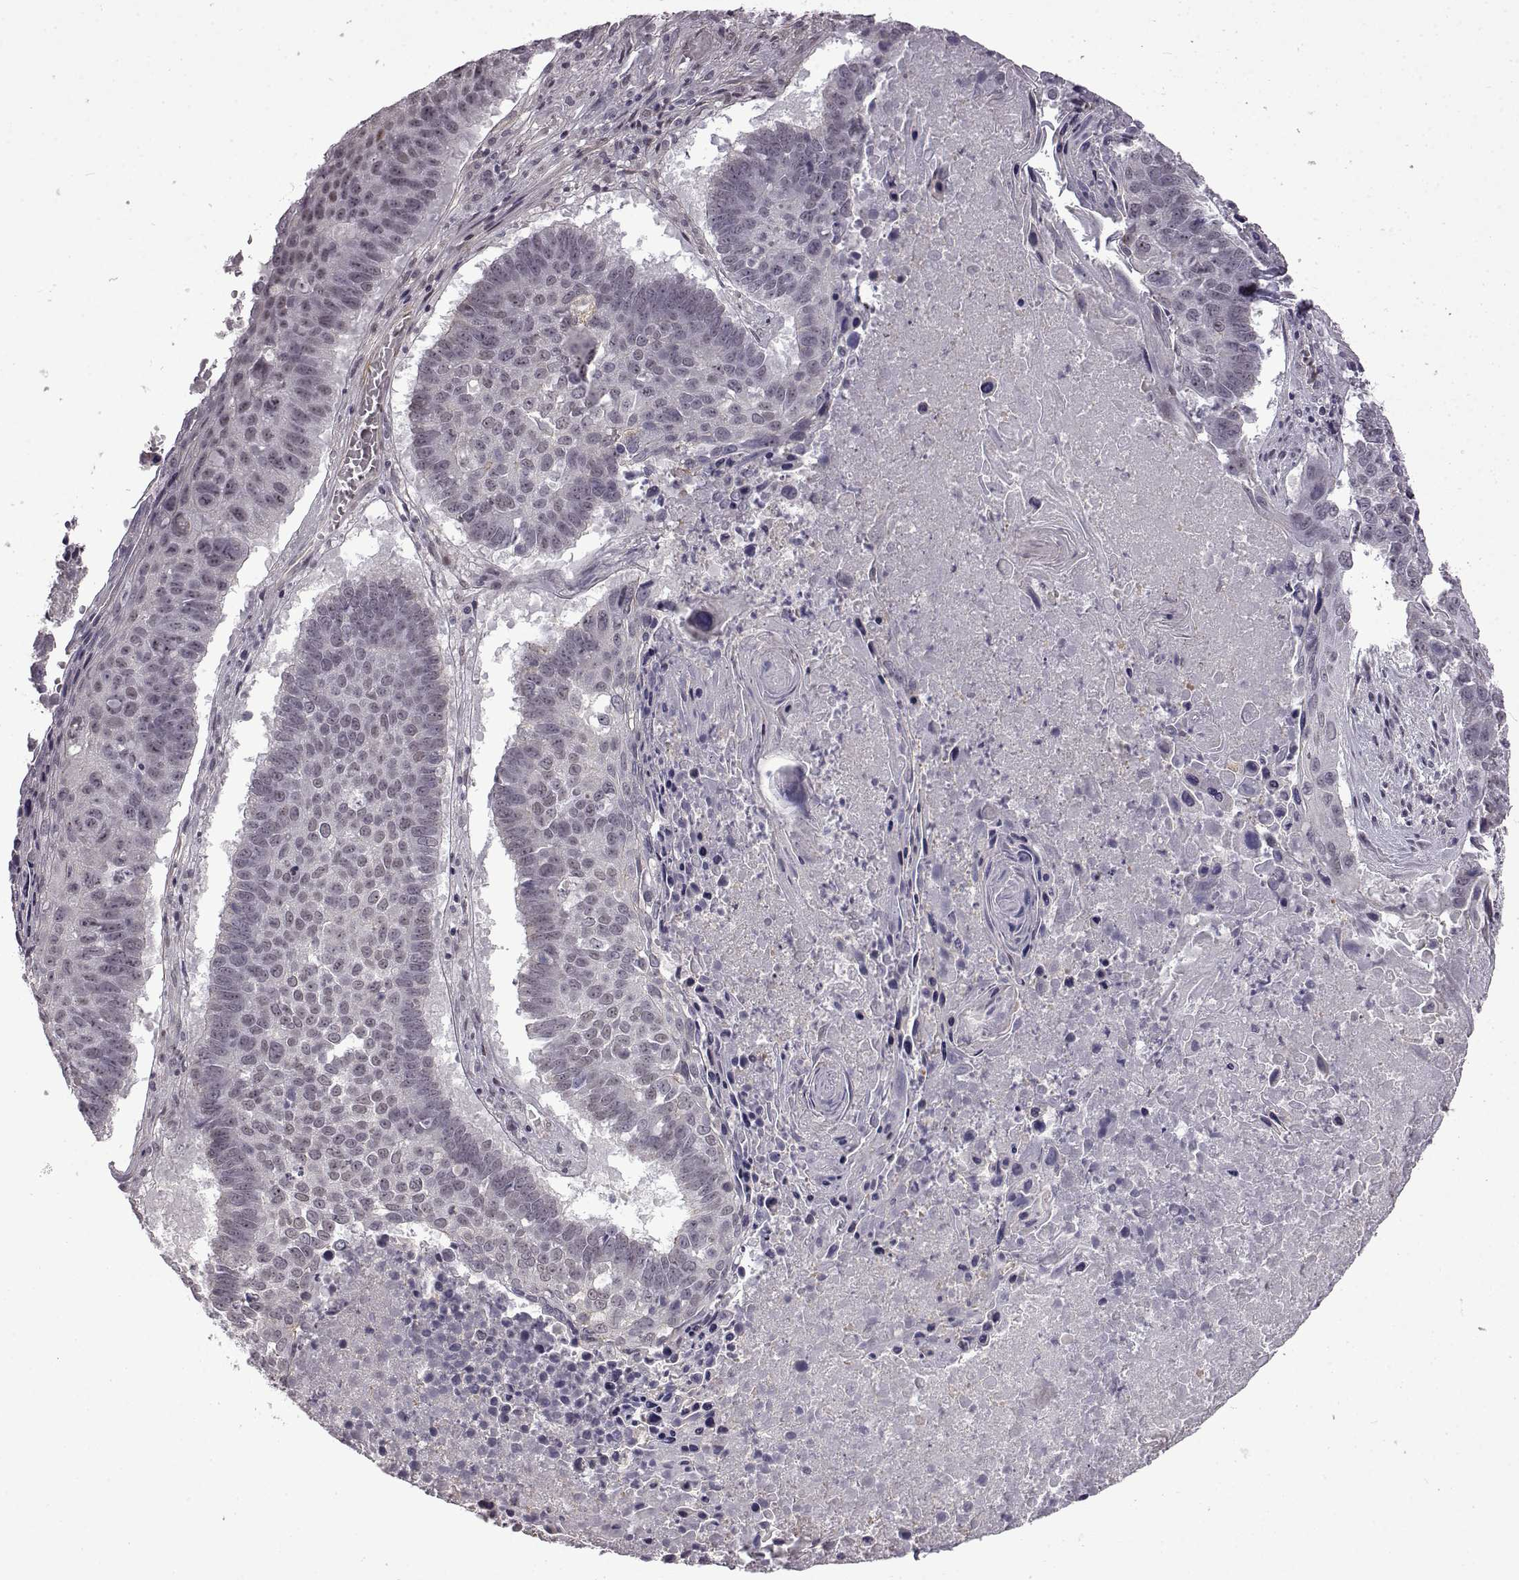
{"staining": {"intensity": "negative", "quantity": "none", "location": "none"}, "tissue": "lung cancer", "cell_type": "Tumor cells", "image_type": "cancer", "snomed": [{"axis": "morphology", "description": "Squamous cell carcinoma, NOS"}, {"axis": "topography", "description": "Lung"}], "caption": "High magnification brightfield microscopy of lung cancer (squamous cell carcinoma) stained with DAB (brown) and counterstained with hematoxylin (blue): tumor cells show no significant positivity.", "gene": "SYNPO2", "patient": {"sex": "male", "age": 73}}